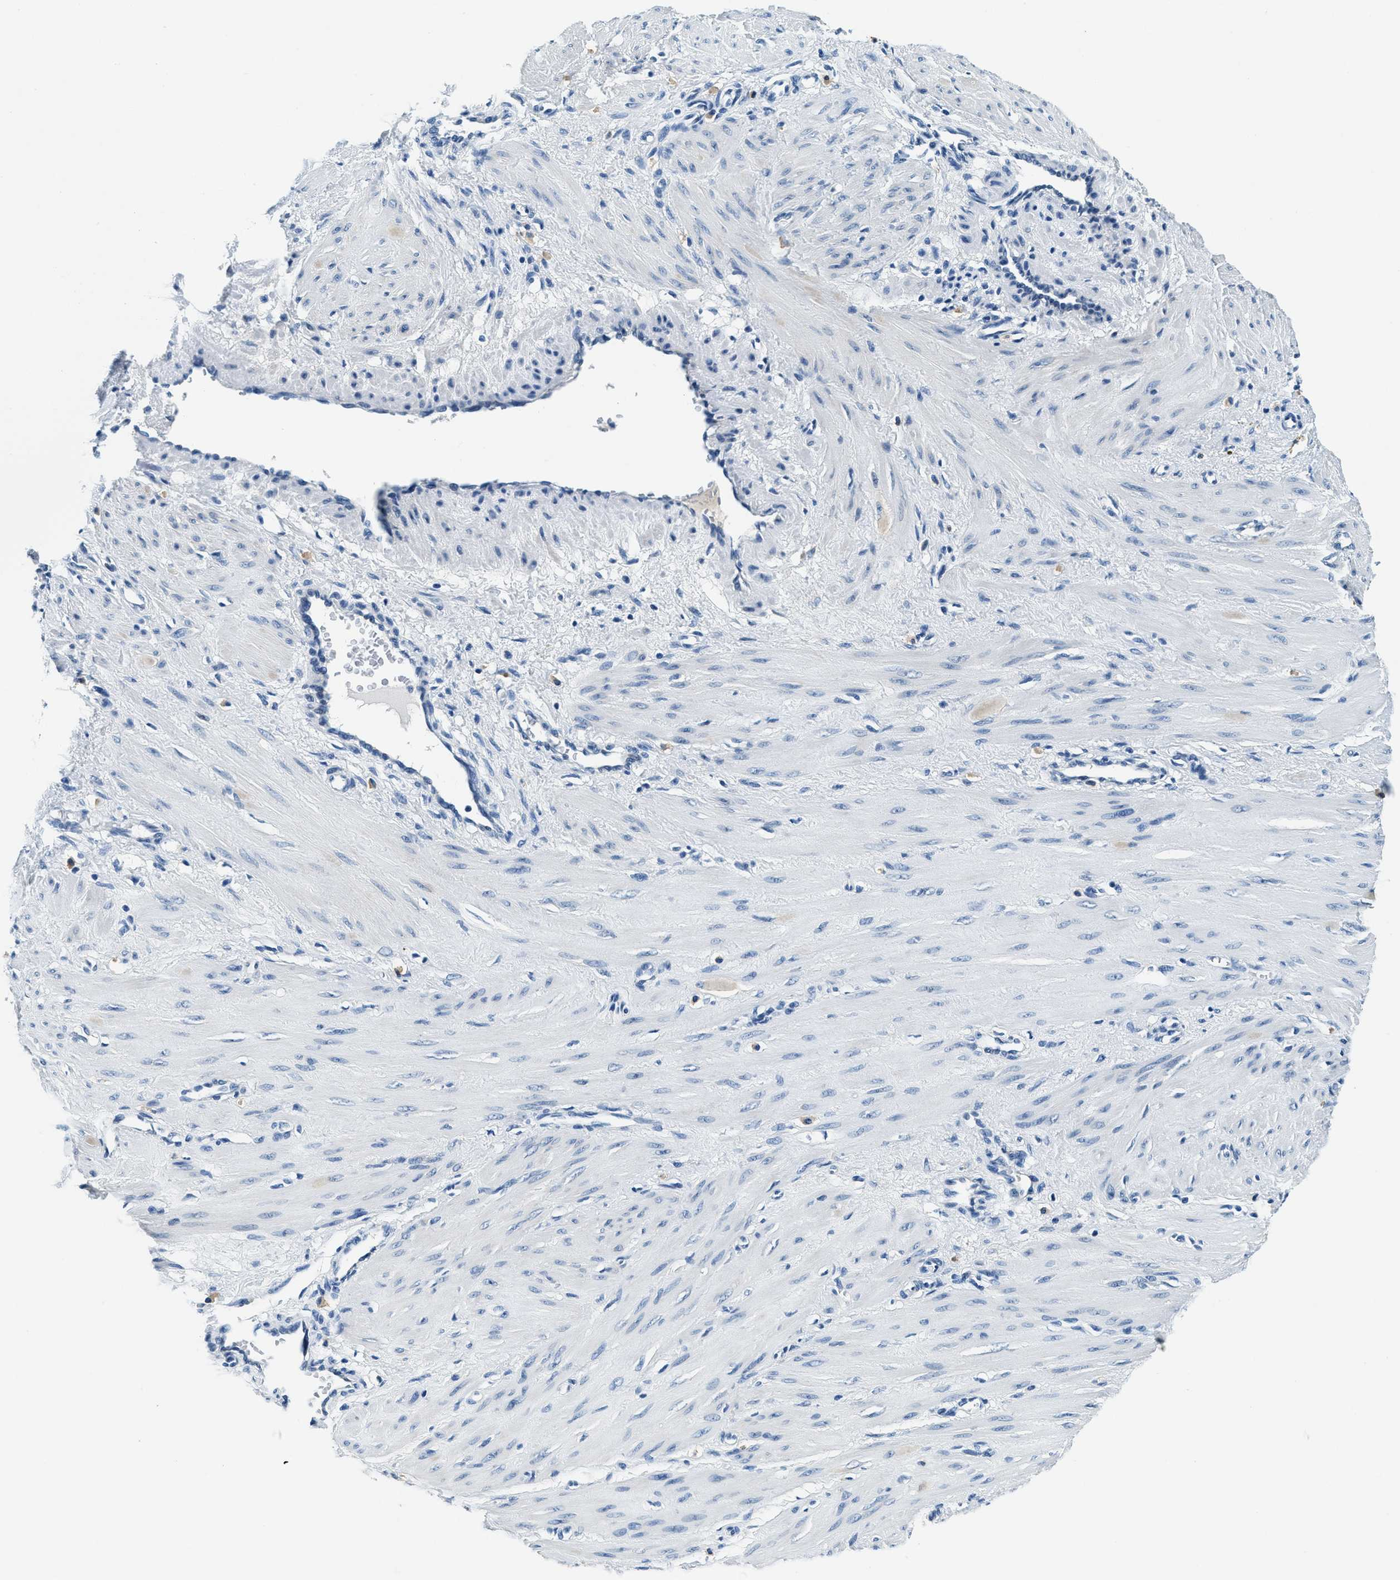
{"staining": {"intensity": "weak", "quantity": "<25%", "location": "cytoplasmic/membranous"}, "tissue": "smooth muscle", "cell_type": "Smooth muscle cells", "image_type": "normal", "snomed": [{"axis": "morphology", "description": "Normal tissue, NOS"}, {"axis": "topography", "description": "Endometrium"}], "caption": "DAB immunohistochemical staining of benign human smooth muscle demonstrates no significant positivity in smooth muscle cells.", "gene": "UBAC2", "patient": {"sex": "female", "age": 33}}